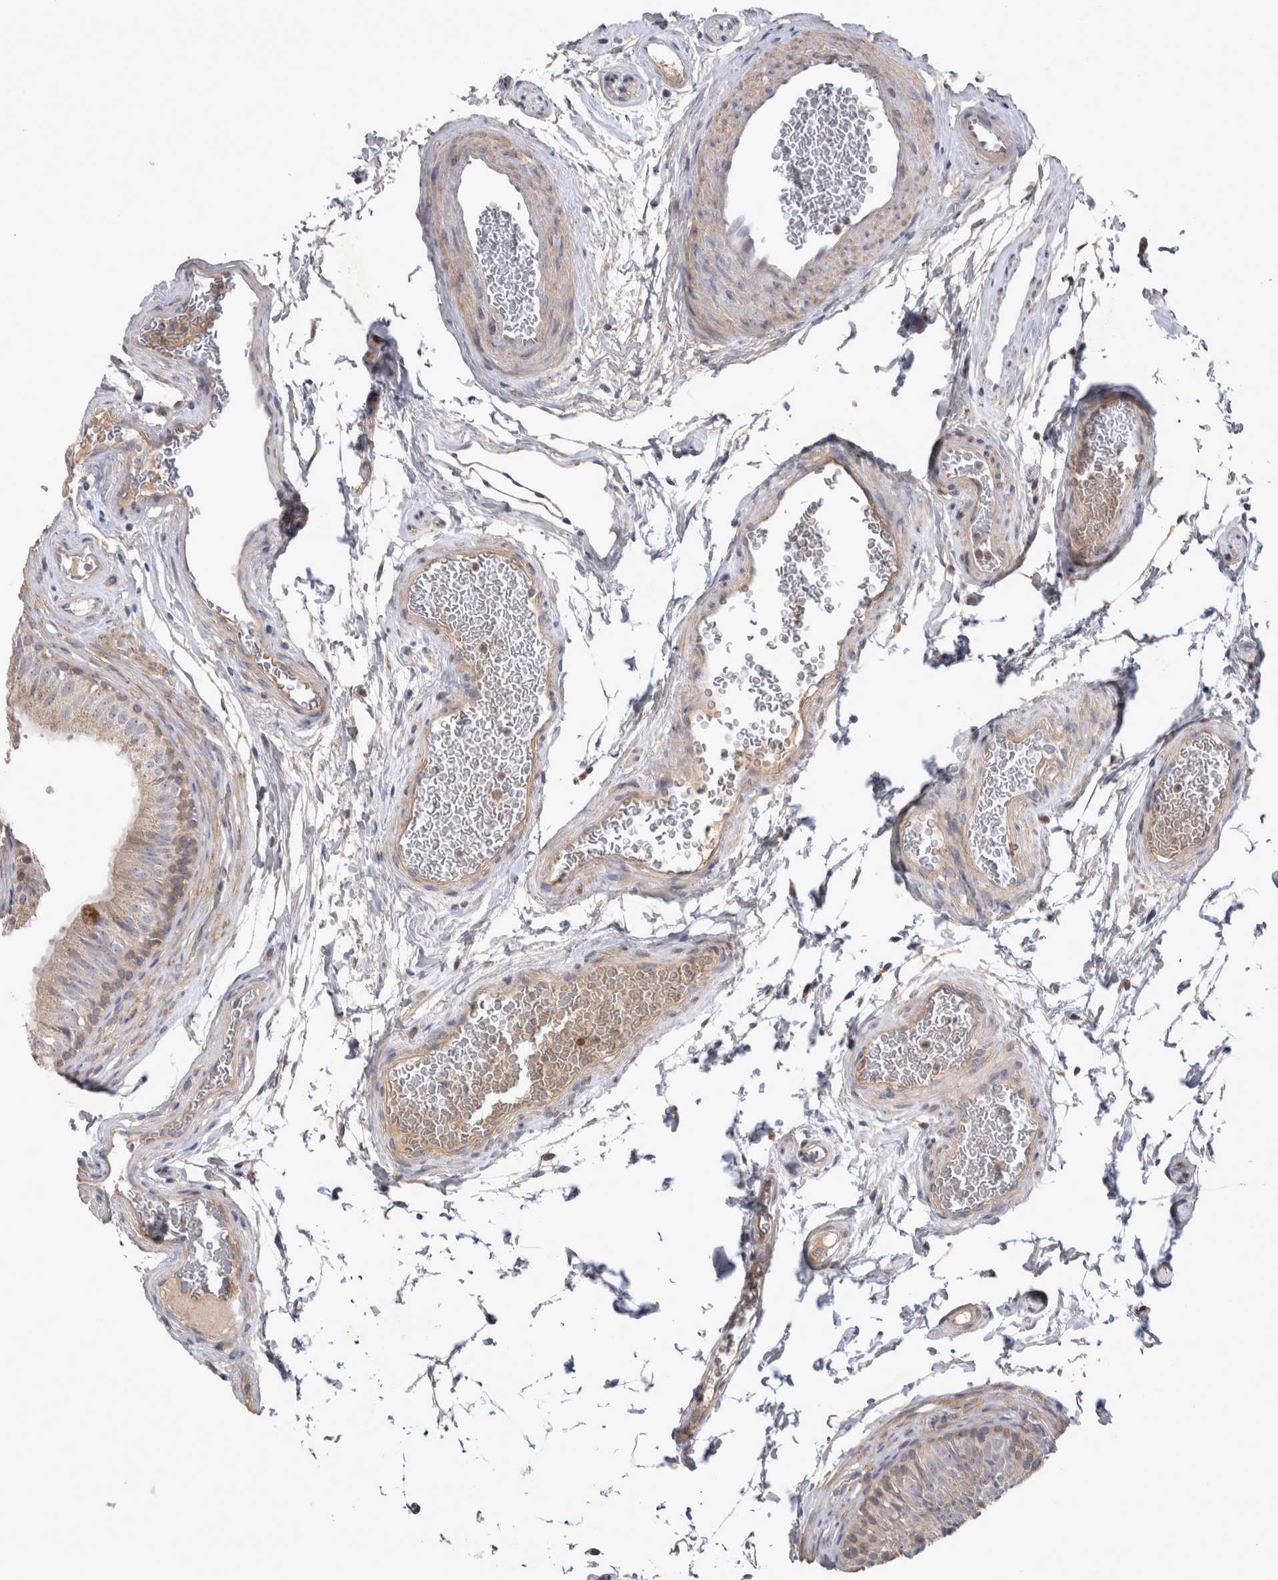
{"staining": {"intensity": "weak", "quantity": "25%-75%", "location": "cytoplasmic/membranous"}, "tissue": "epididymis", "cell_type": "Glandular cells", "image_type": "normal", "snomed": [{"axis": "morphology", "description": "Normal tissue, NOS"}, {"axis": "topography", "description": "Epididymis"}], "caption": "IHC histopathology image of unremarkable epididymis: human epididymis stained using immunohistochemistry reveals low levels of weak protein expression localized specifically in the cytoplasmic/membranous of glandular cells, appearing as a cytoplasmic/membranous brown color.", "gene": "SRD5A3", "patient": {"sex": "male", "age": 36}}